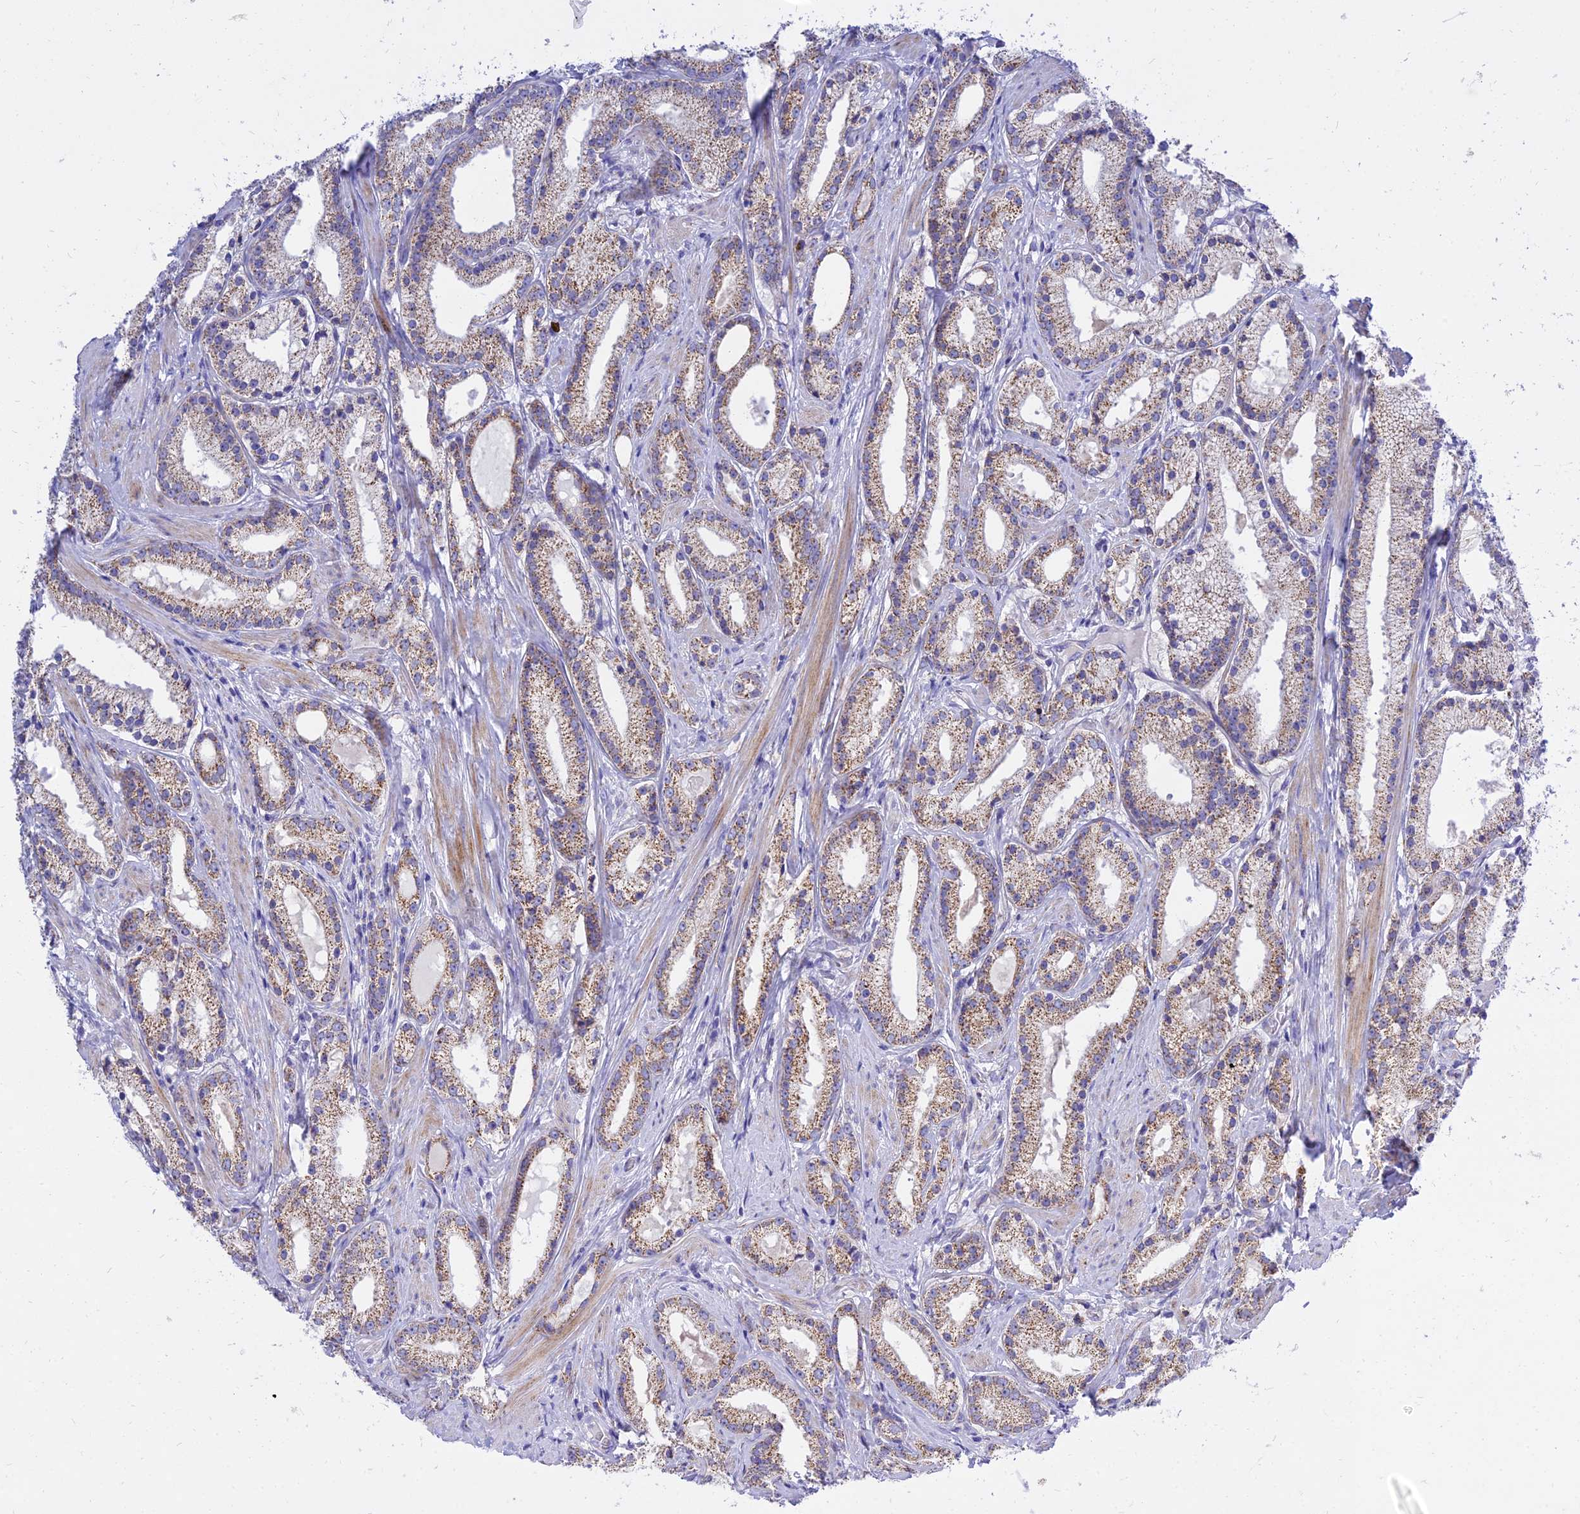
{"staining": {"intensity": "moderate", "quantity": "25%-75%", "location": "cytoplasmic/membranous"}, "tissue": "prostate cancer", "cell_type": "Tumor cells", "image_type": "cancer", "snomed": [{"axis": "morphology", "description": "Adenocarcinoma, Low grade"}, {"axis": "topography", "description": "Prostate"}], "caption": "A medium amount of moderate cytoplasmic/membranous staining is identified in about 25%-75% of tumor cells in prostate cancer (adenocarcinoma (low-grade)) tissue.", "gene": "PKN3", "patient": {"sex": "male", "age": 57}}